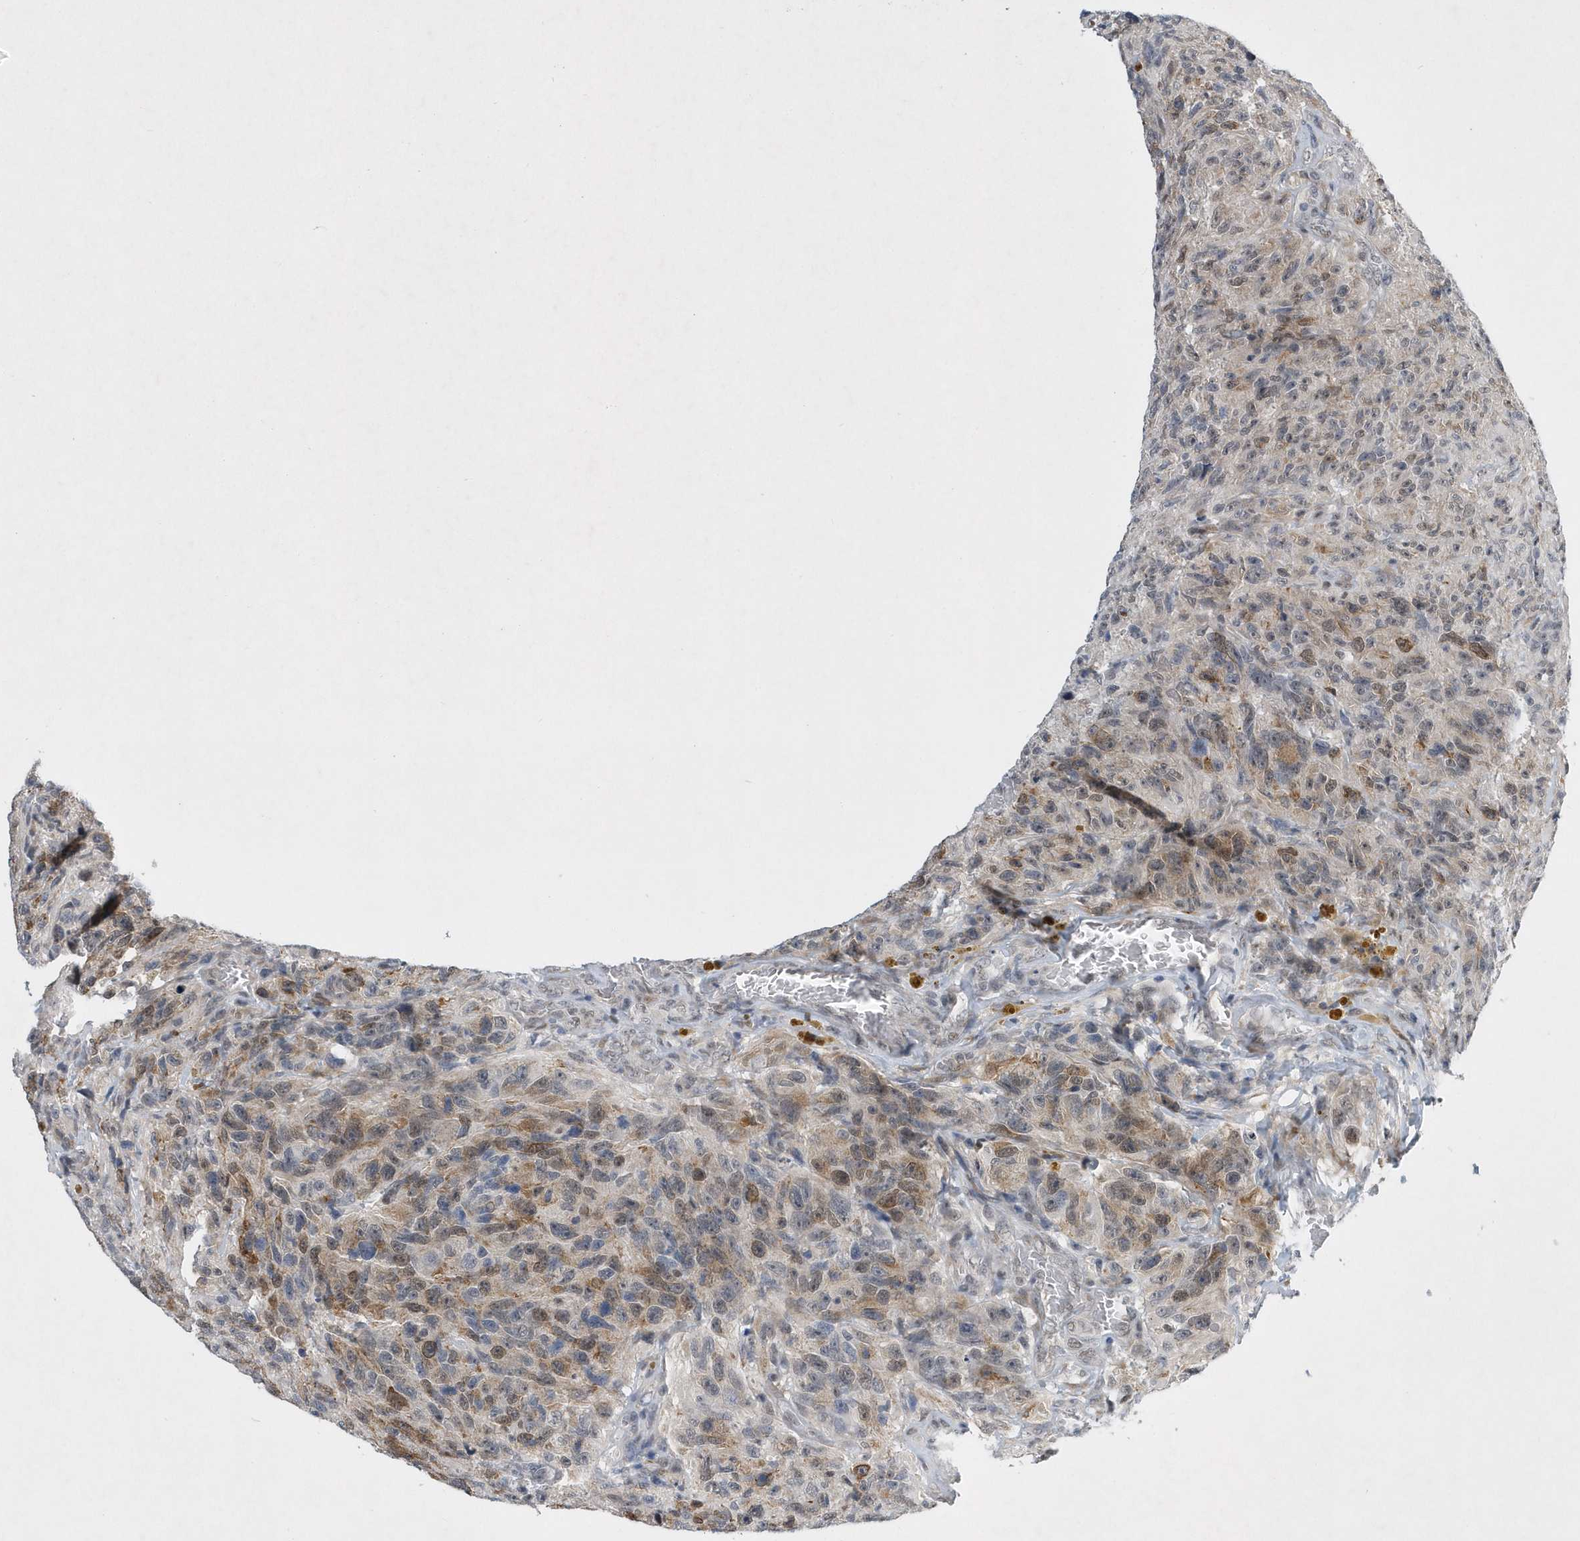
{"staining": {"intensity": "moderate", "quantity": "25%-75%", "location": "cytoplasmic/membranous,nuclear"}, "tissue": "glioma", "cell_type": "Tumor cells", "image_type": "cancer", "snomed": [{"axis": "morphology", "description": "Glioma, malignant, High grade"}, {"axis": "topography", "description": "Brain"}], "caption": "Immunohistochemical staining of human malignant high-grade glioma displays medium levels of moderate cytoplasmic/membranous and nuclear protein expression in about 25%-75% of tumor cells. (Stains: DAB (3,3'-diaminobenzidine) in brown, nuclei in blue, Microscopy: brightfield microscopy at high magnification).", "gene": "FAM217A", "patient": {"sex": "male", "age": 69}}